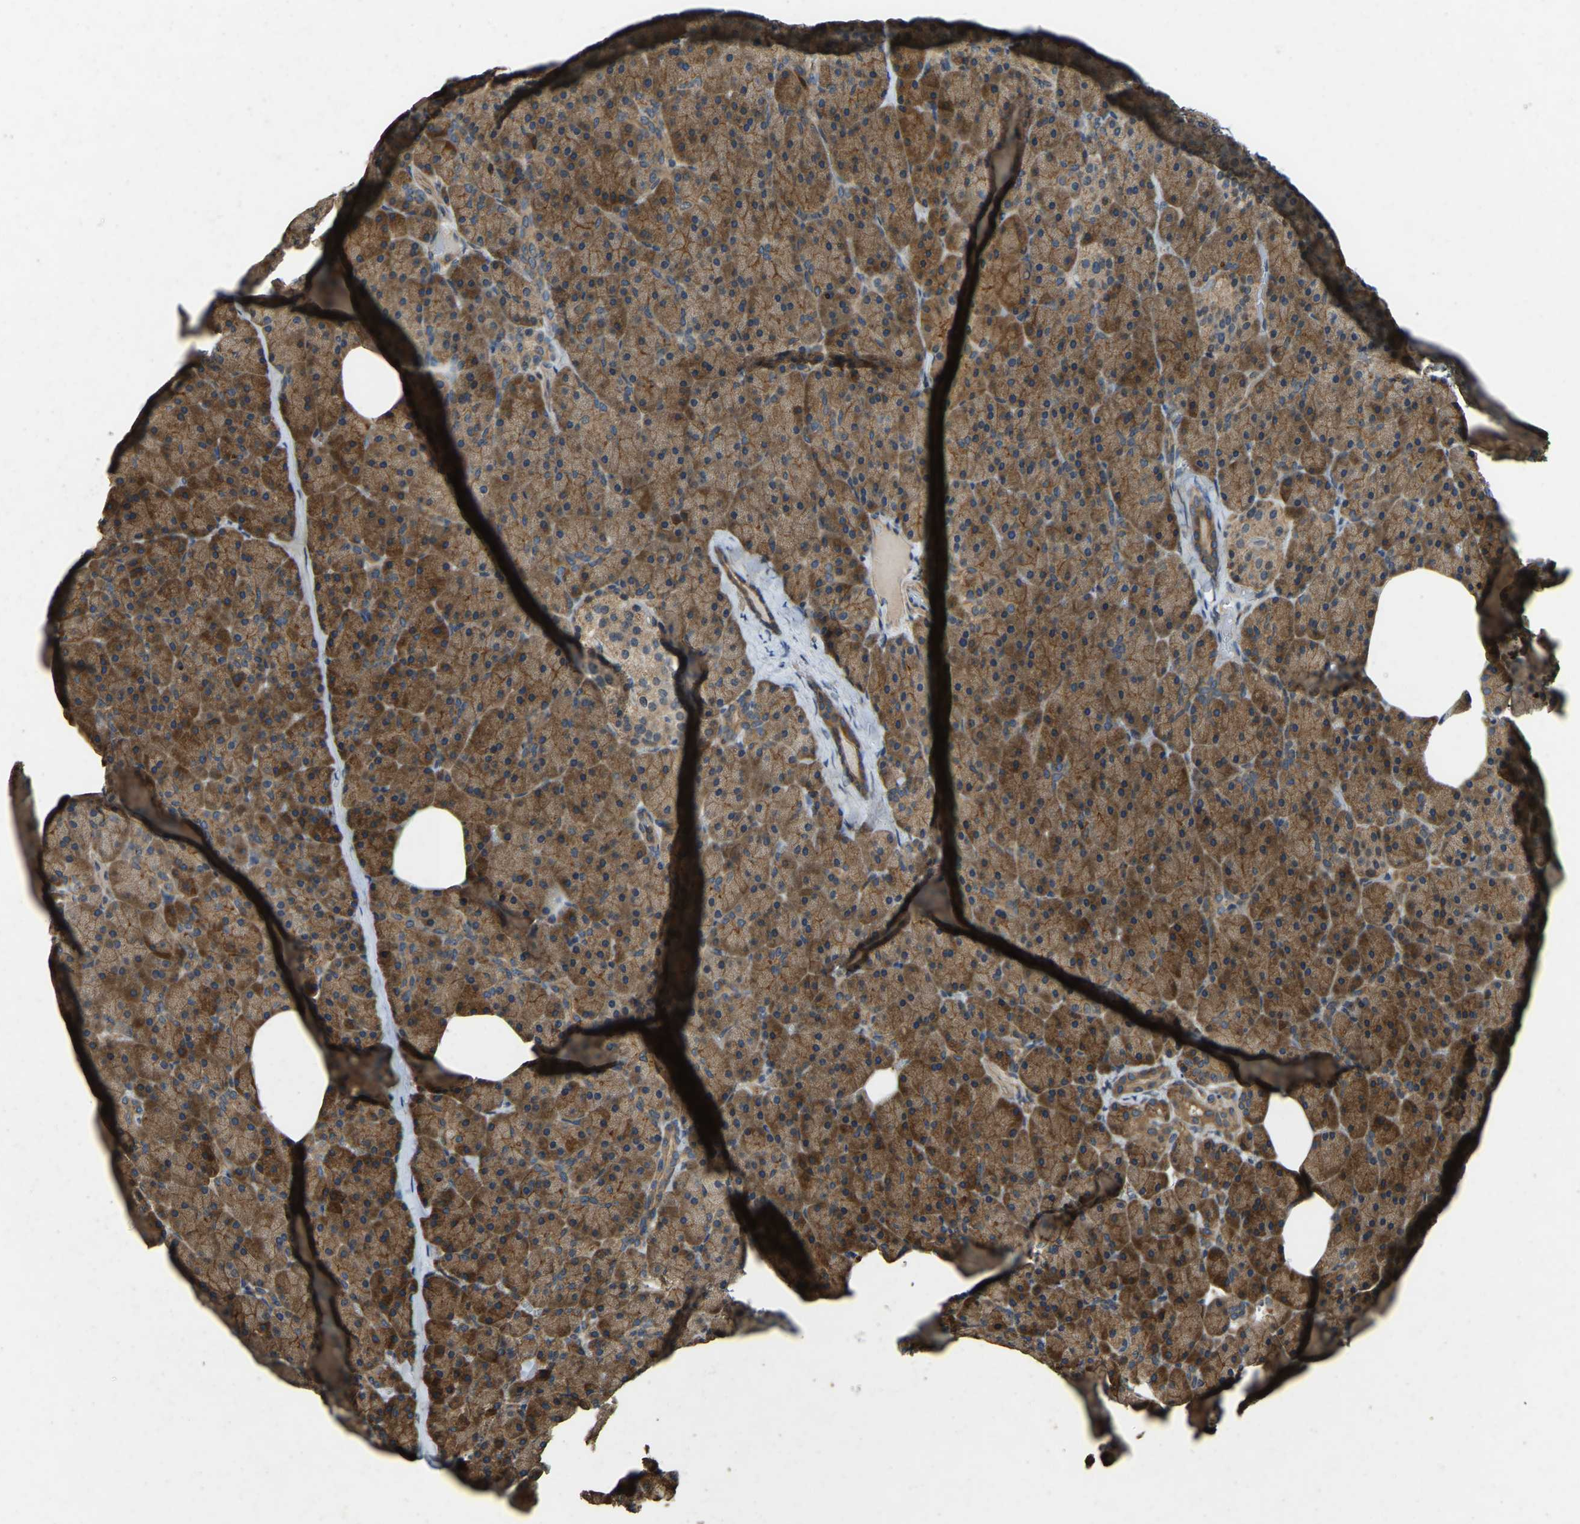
{"staining": {"intensity": "moderate", "quantity": ">75%", "location": "cytoplasmic/membranous"}, "tissue": "pancreas", "cell_type": "Exocrine glandular cells", "image_type": "normal", "snomed": [{"axis": "morphology", "description": "Normal tissue, NOS"}, {"axis": "topography", "description": "Pancreas"}], "caption": "Protein analysis of unremarkable pancreas displays moderate cytoplasmic/membranous positivity in approximately >75% of exocrine glandular cells.", "gene": "ATP8B1", "patient": {"sex": "female", "age": 35}}